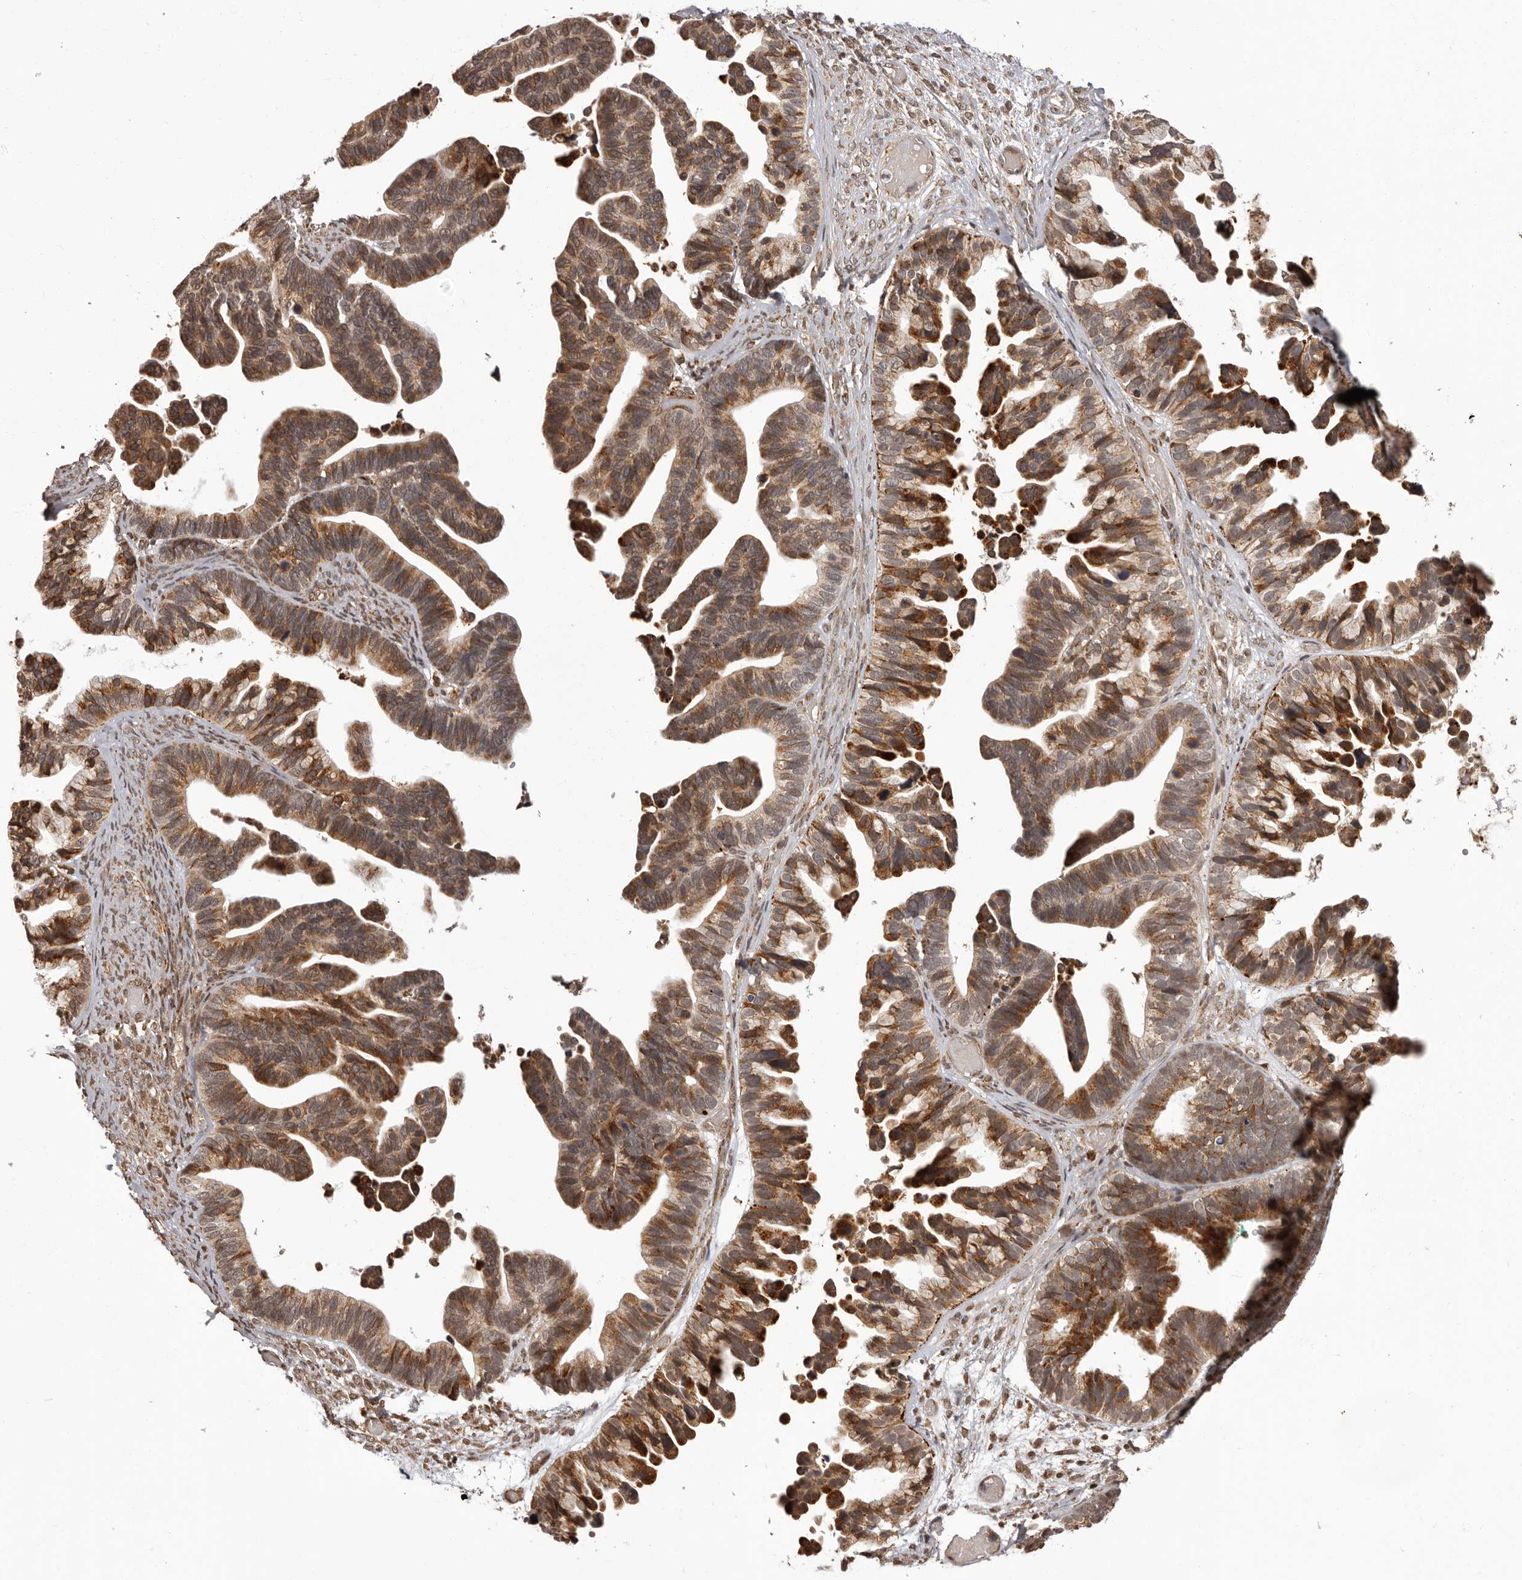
{"staining": {"intensity": "moderate", "quantity": ">75%", "location": "cytoplasmic/membranous"}, "tissue": "ovarian cancer", "cell_type": "Tumor cells", "image_type": "cancer", "snomed": [{"axis": "morphology", "description": "Cystadenocarcinoma, serous, NOS"}, {"axis": "topography", "description": "Ovary"}], "caption": "IHC of ovarian serous cystadenocarcinoma displays medium levels of moderate cytoplasmic/membranous expression in about >75% of tumor cells.", "gene": "IL32", "patient": {"sex": "female", "age": 56}}